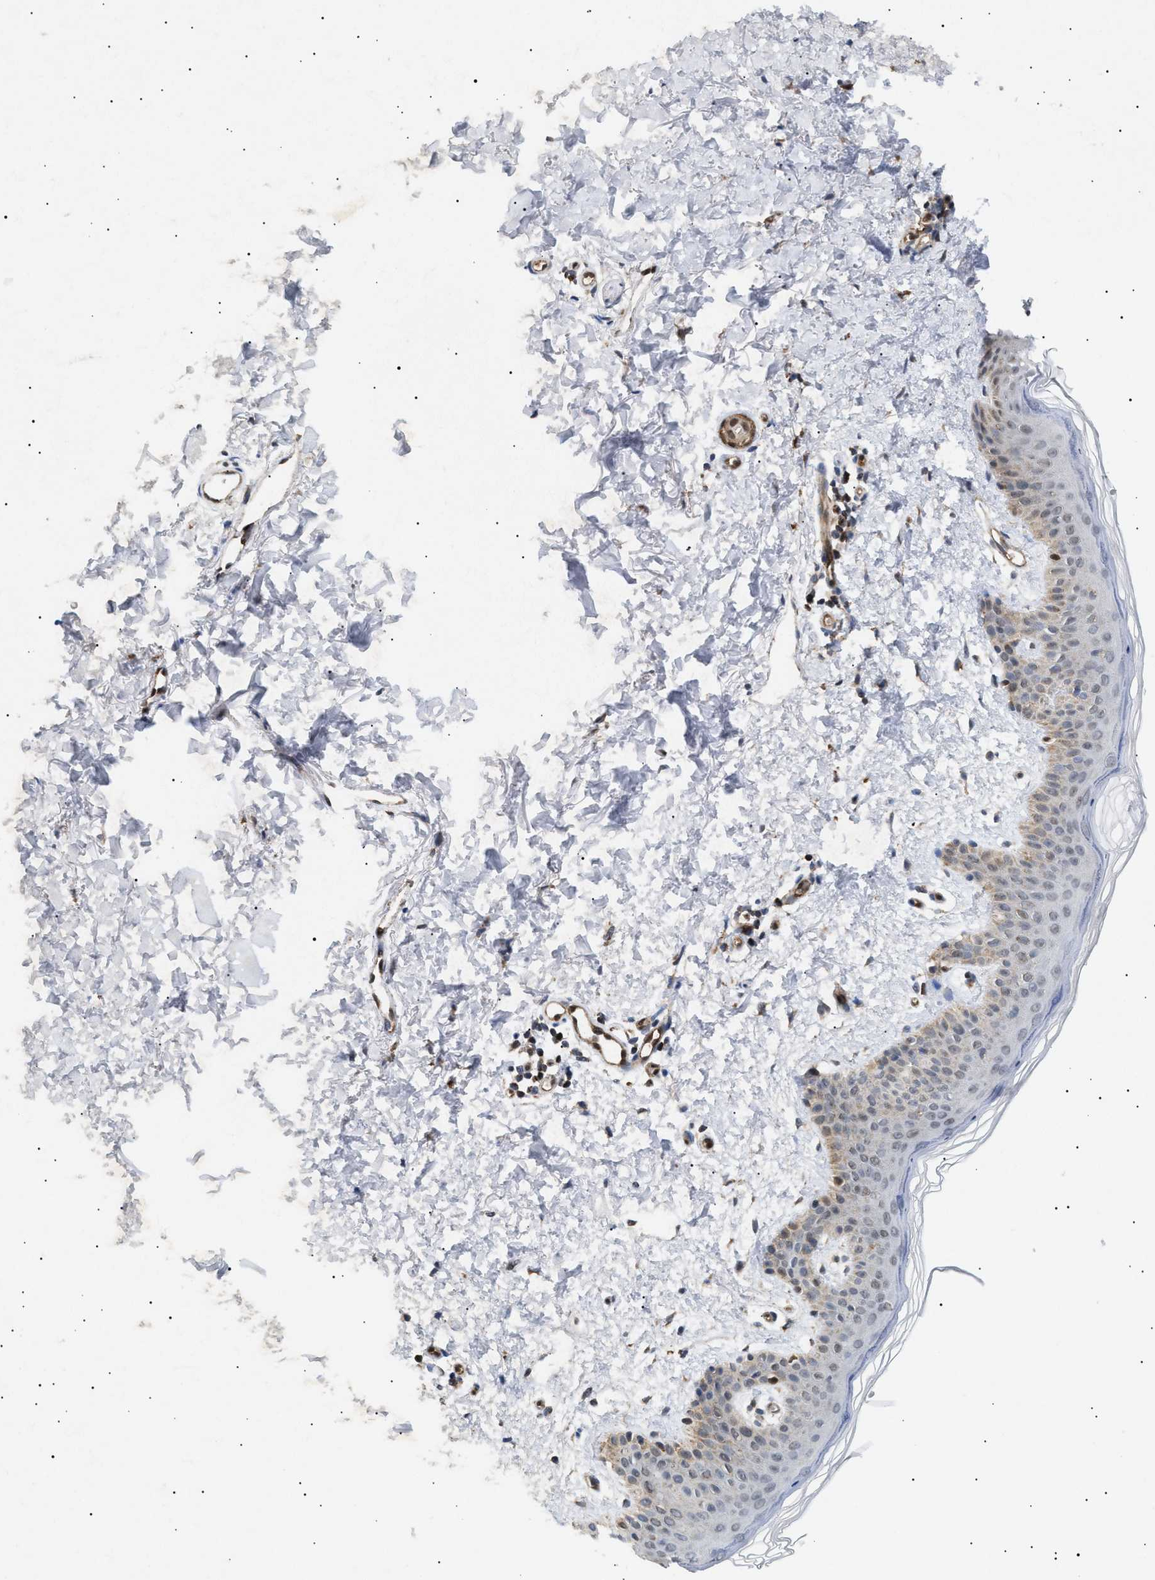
{"staining": {"intensity": "weak", "quantity": ">75%", "location": "cytoplasmic/membranous"}, "tissue": "skin", "cell_type": "Fibroblasts", "image_type": "normal", "snomed": [{"axis": "morphology", "description": "Normal tissue, NOS"}, {"axis": "topography", "description": "Skin"}], "caption": "About >75% of fibroblasts in normal skin demonstrate weak cytoplasmic/membranous protein positivity as visualized by brown immunohistochemical staining.", "gene": "SIRT5", "patient": {"sex": "male", "age": 40}}